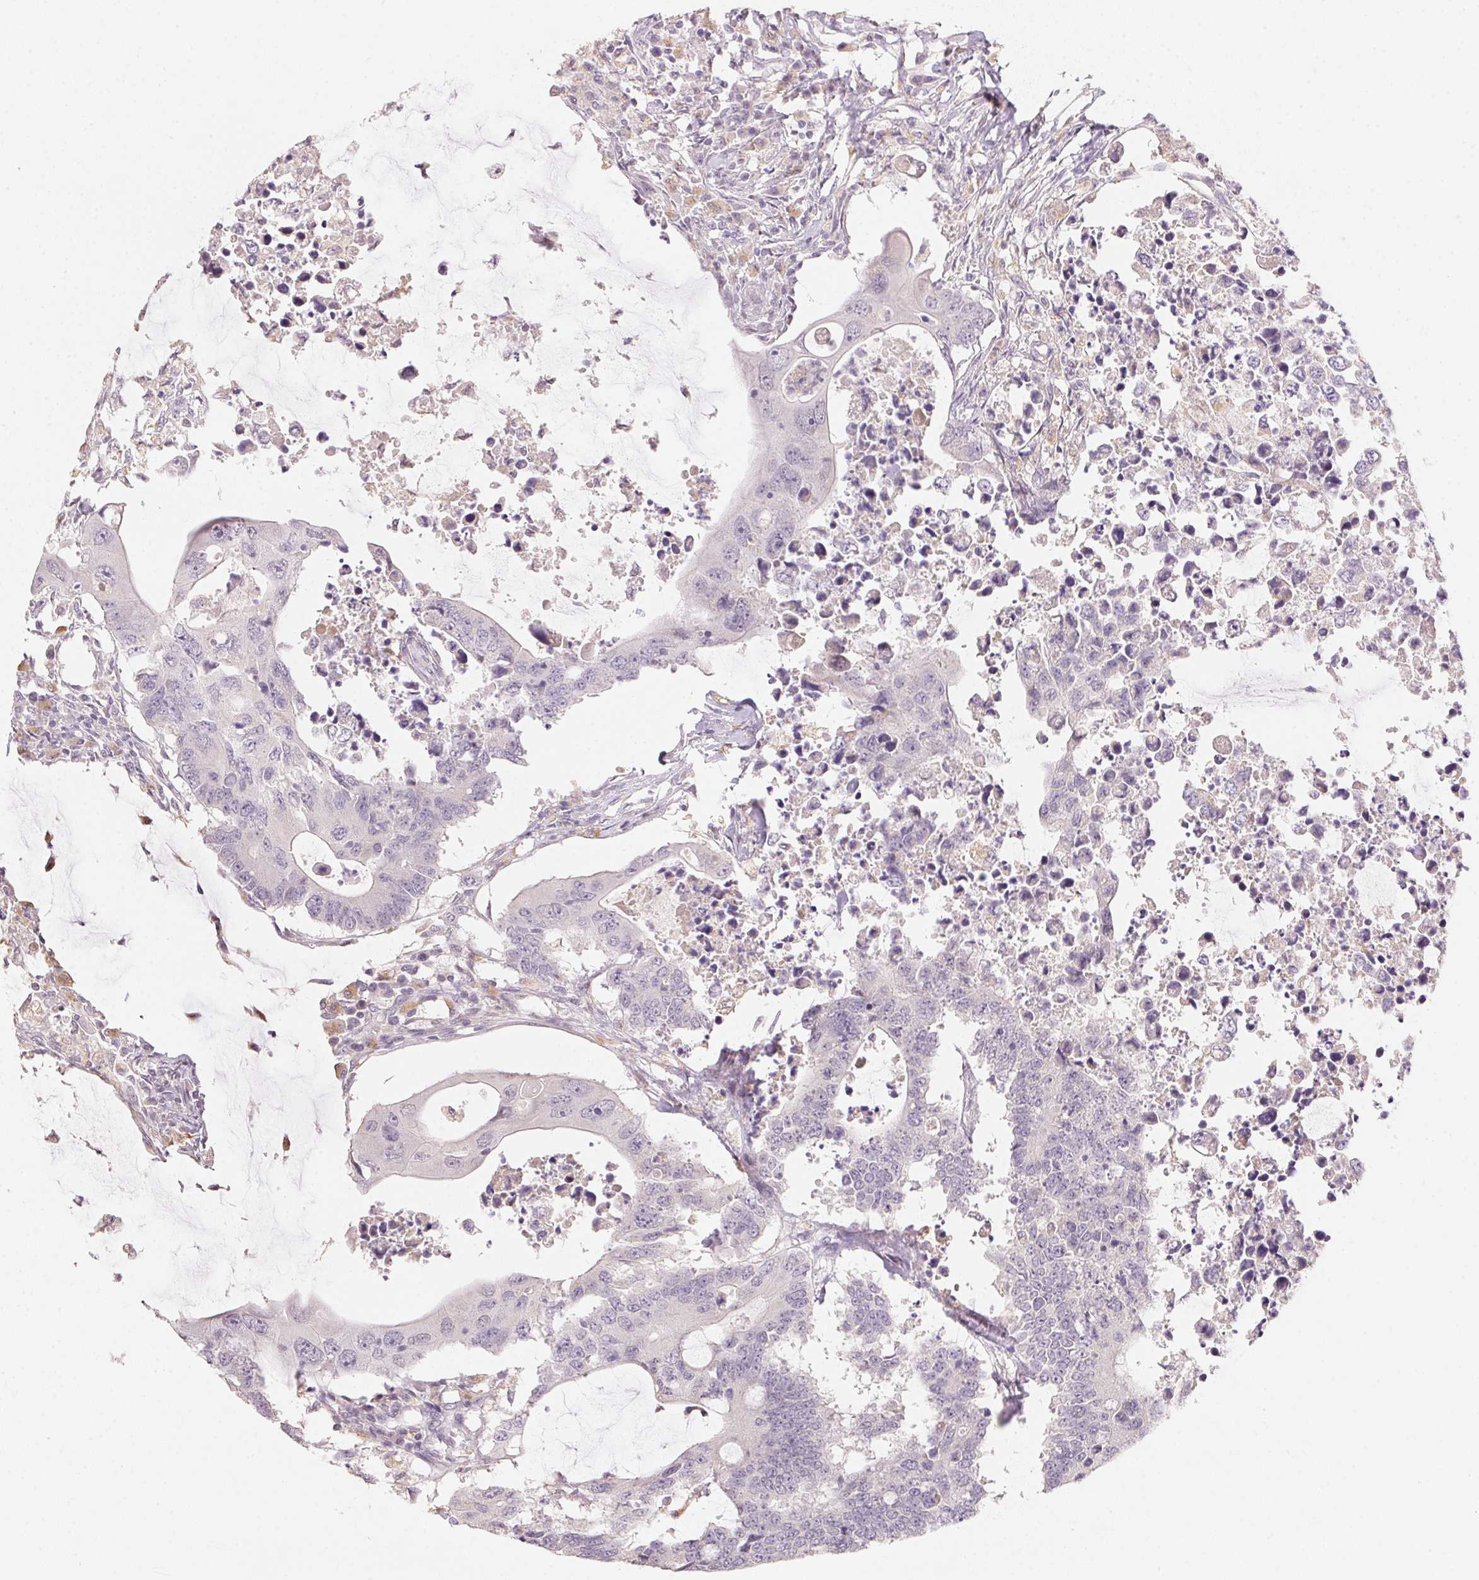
{"staining": {"intensity": "negative", "quantity": "none", "location": "none"}, "tissue": "colorectal cancer", "cell_type": "Tumor cells", "image_type": "cancer", "snomed": [{"axis": "morphology", "description": "Adenocarcinoma, NOS"}, {"axis": "topography", "description": "Colon"}], "caption": "An IHC photomicrograph of adenocarcinoma (colorectal) is shown. There is no staining in tumor cells of adenocarcinoma (colorectal).", "gene": "SLC6A18", "patient": {"sex": "male", "age": 71}}